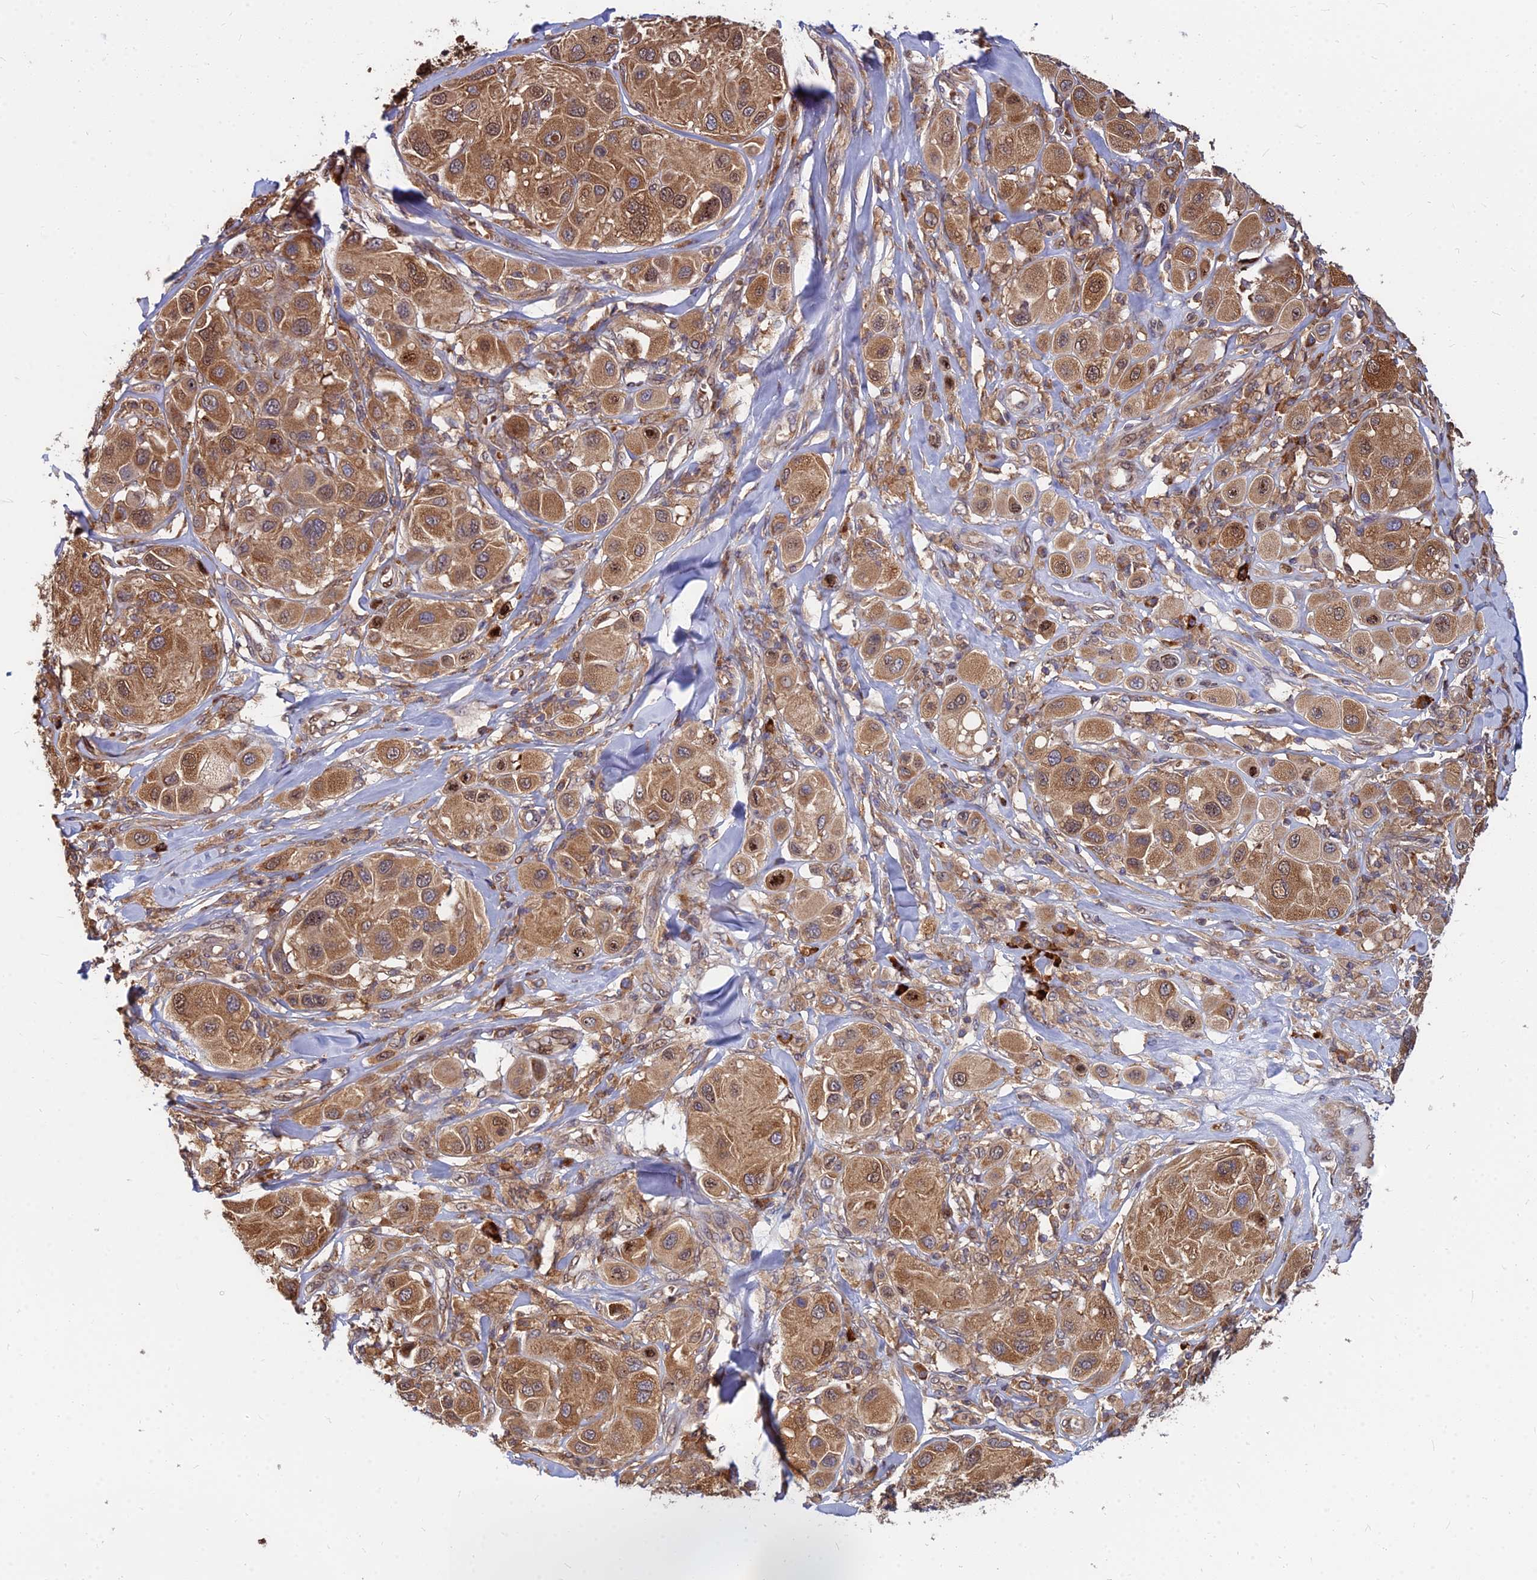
{"staining": {"intensity": "moderate", "quantity": ">75%", "location": "cytoplasmic/membranous"}, "tissue": "melanoma", "cell_type": "Tumor cells", "image_type": "cancer", "snomed": [{"axis": "morphology", "description": "Malignant melanoma, Metastatic site"}, {"axis": "topography", "description": "Skin"}], "caption": "Tumor cells display moderate cytoplasmic/membranous staining in about >75% of cells in melanoma.", "gene": "CCT6B", "patient": {"sex": "male", "age": 41}}